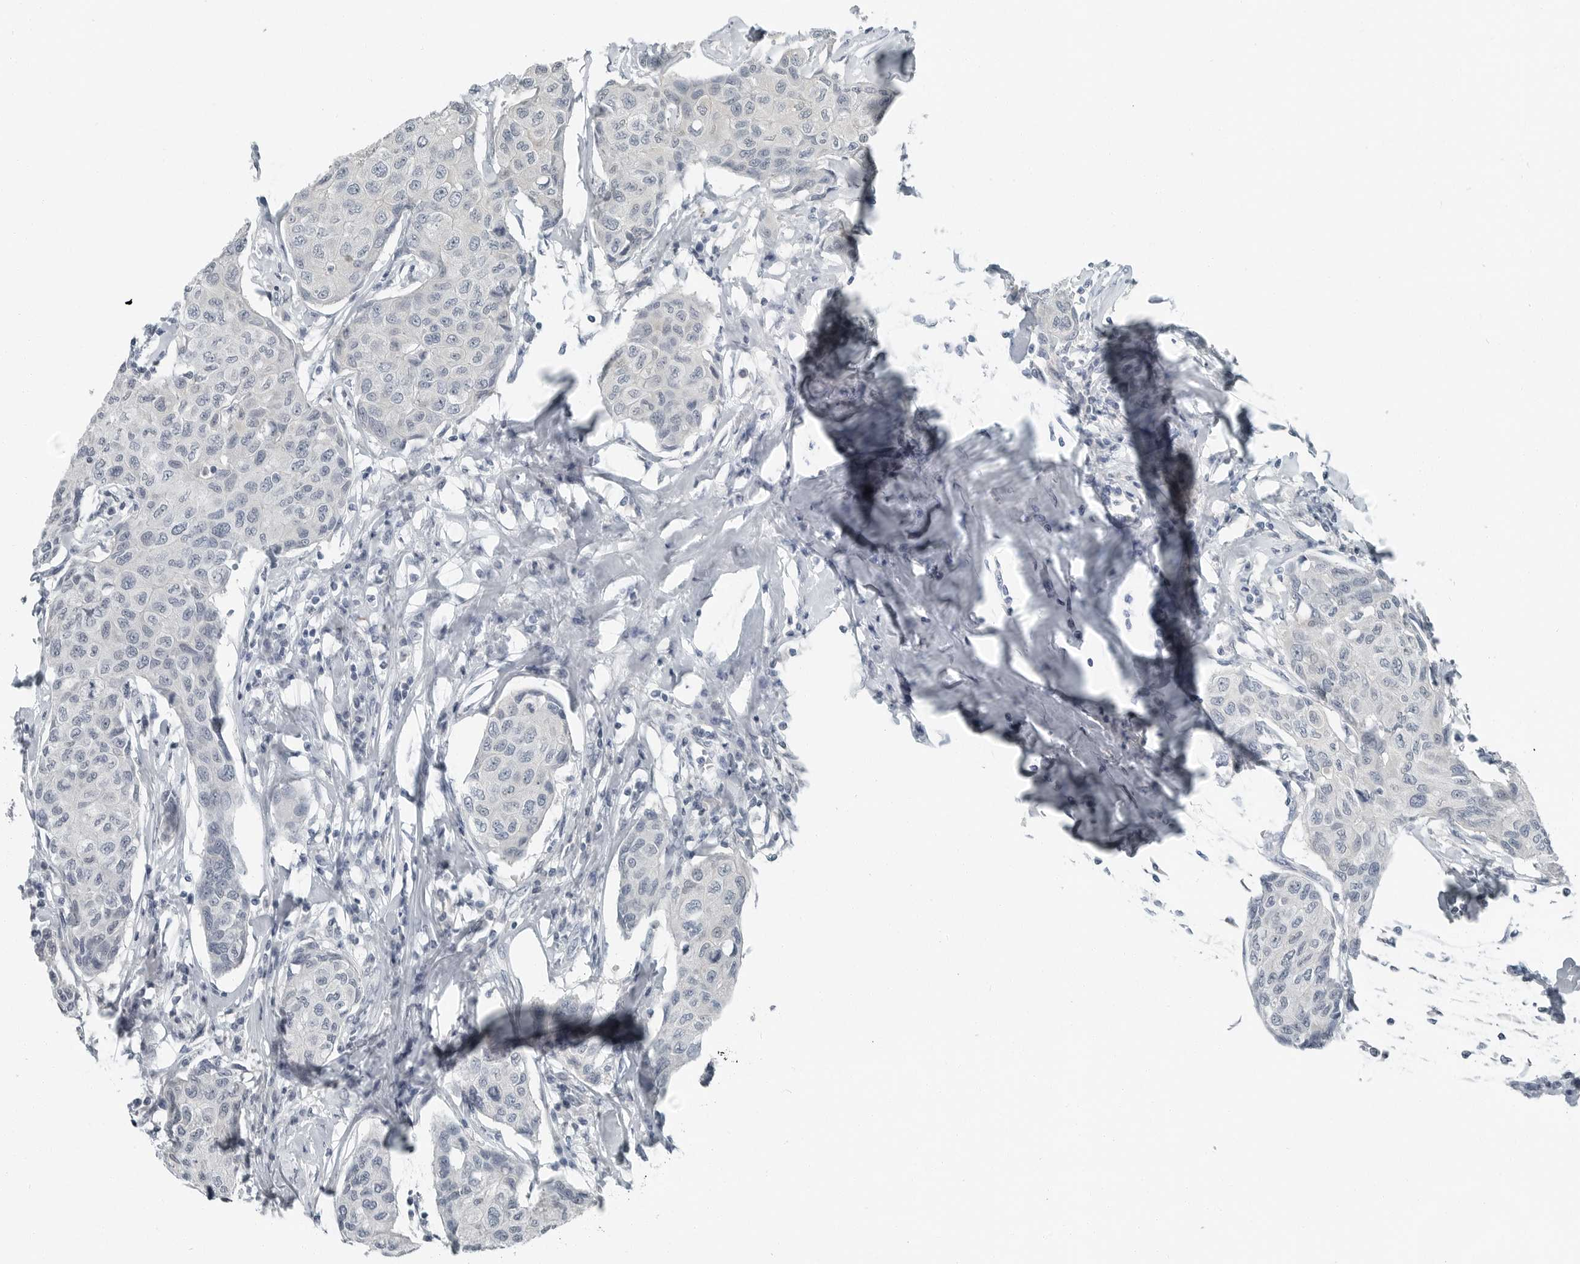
{"staining": {"intensity": "negative", "quantity": "none", "location": "none"}, "tissue": "breast cancer", "cell_type": "Tumor cells", "image_type": "cancer", "snomed": [{"axis": "morphology", "description": "Duct carcinoma"}, {"axis": "topography", "description": "Breast"}], "caption": "A photomicrograph of intraductal carcinoma (breast) stained for a protein shows no brown staining in tumor cells.", "gene": "KYAT1", "patient": {"sex": "female", "age": 80}}